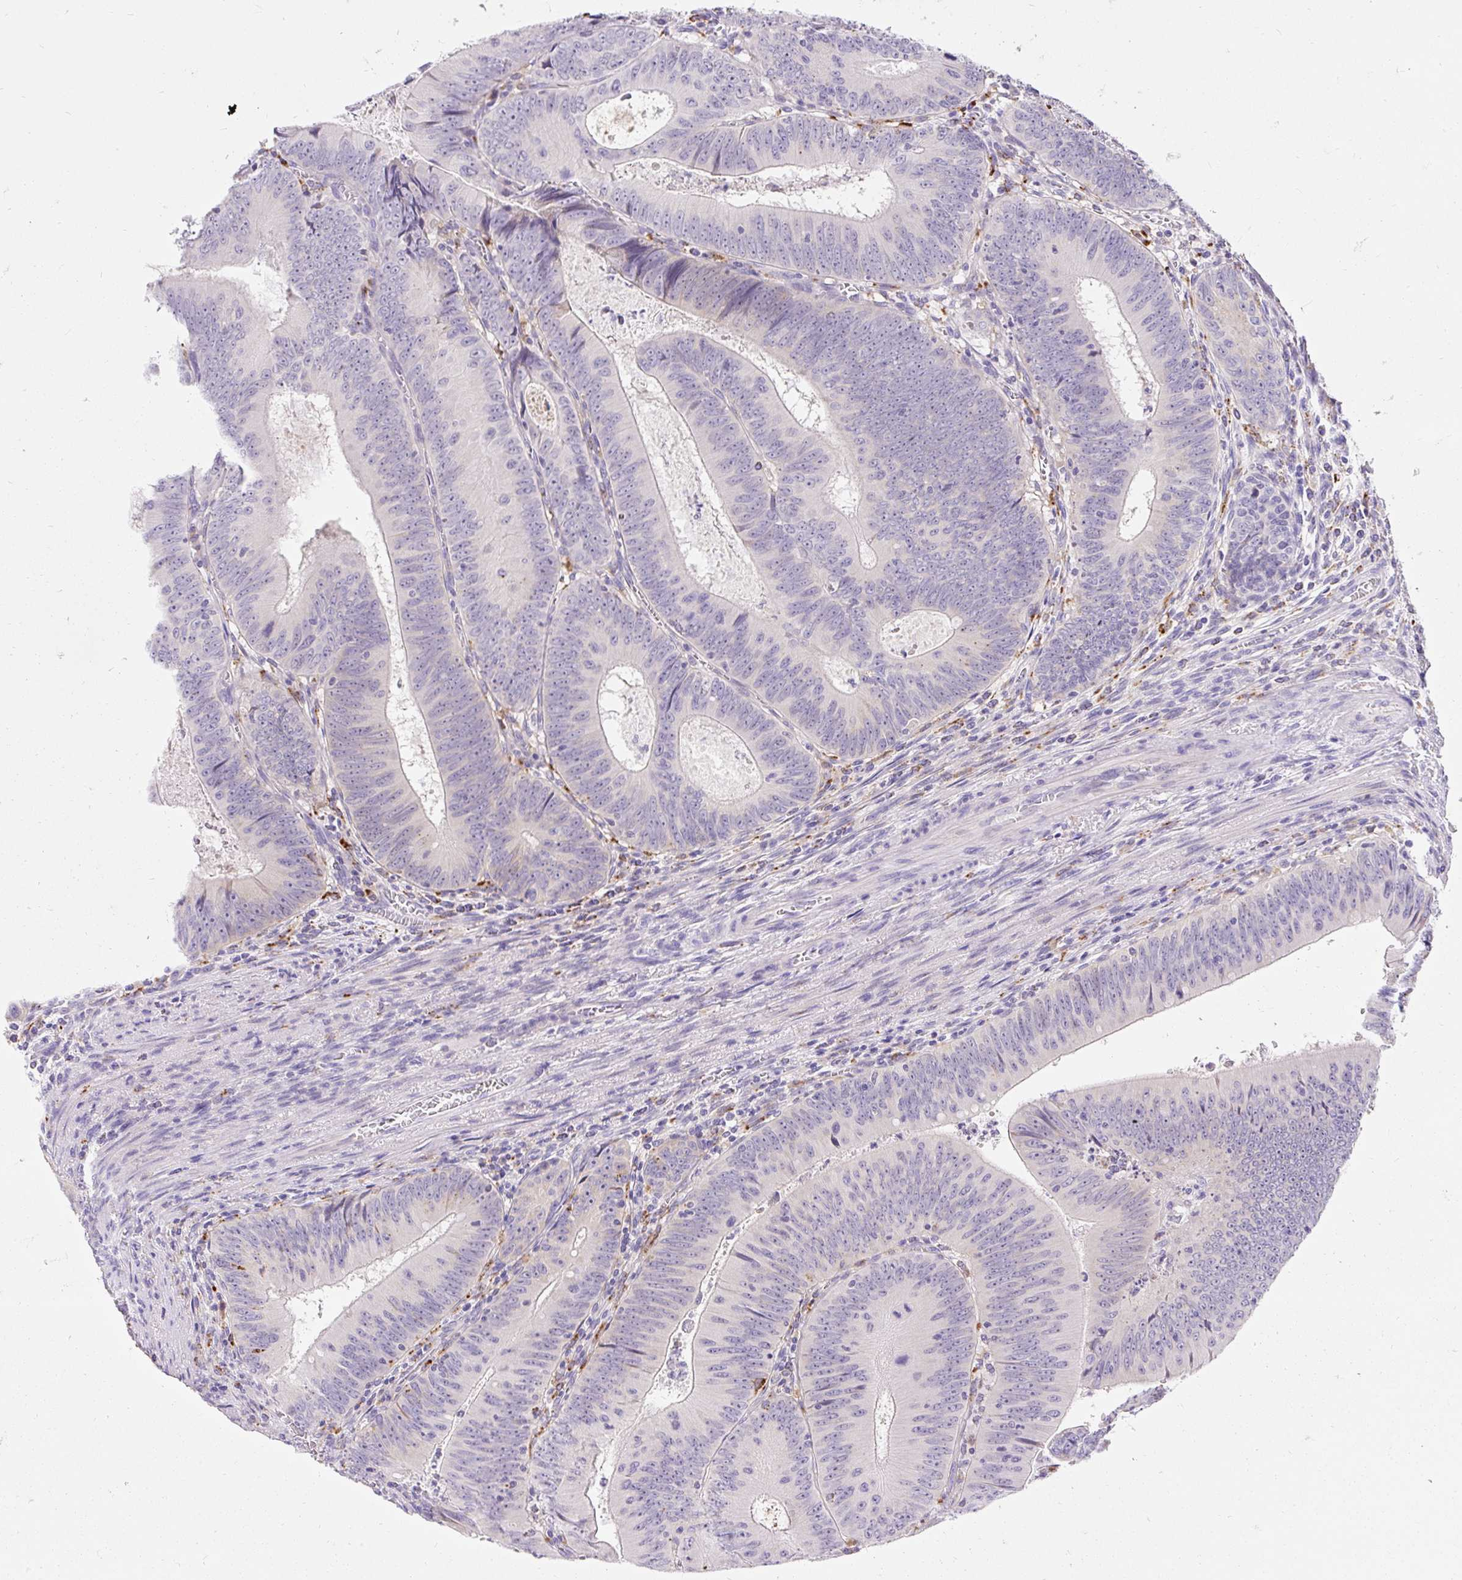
{"staining": {"intensity": "weak", "quantity": "<25%", "location": "cytoplasmic/membranous"}, "tissue": "colorectal cancer", "cell_type": "Tumor cells", "image_type": "cancer", "snomed": [{"axis": "morphology", "description": "Adenocarcinoma, NOS"}, {"axis": "topography", "description": "Rectum"}], "caption": "This is a photomicrograph of IHC staining of colorectal cancer, which shows no expression in tumor cells. (Immunohistochemistry, brightfield microscopy, high magnification).", "gene": "TMEM150C", "patient": {"sex": "female", "age": 72}}